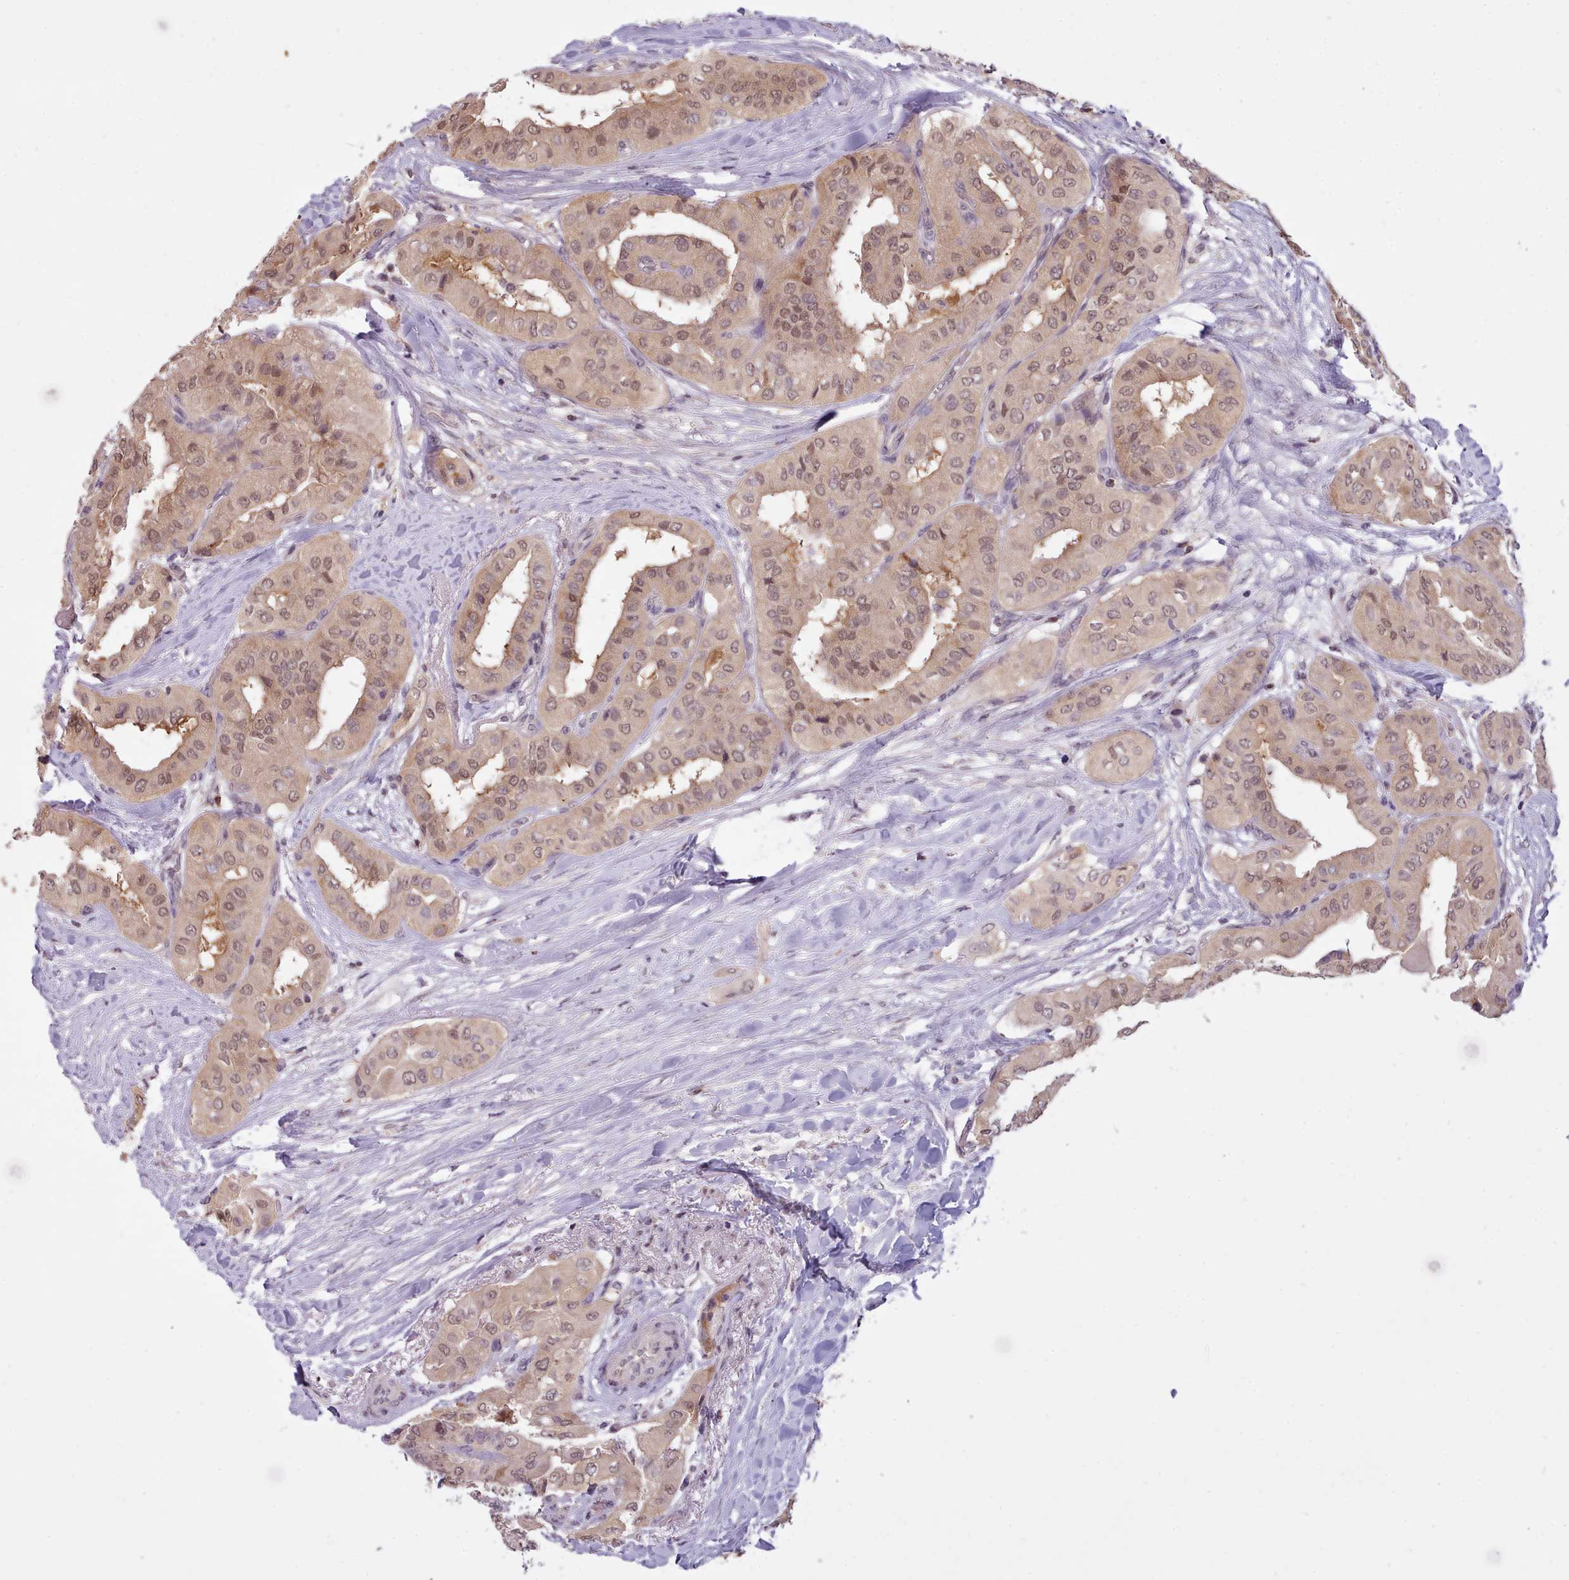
{"staining": {"intensity": "moderate", "quantity": ">75%", "location": "cytoplasmic/membranous,nuclear"}, "tissue": "thyroid cancer", "cell_type": "Tumor cells", "image_type": "cancer", "snomed": [{"axis": "morphology", "description": "Papillary adenocarcinoma, NOS"}, {"axis": "topography", "description": "Thyroid gland"}], "caption": "Brown immunohistochemical staining in human papillary adenocarcinoma (thyroid) exhibits moderate cytoplasmic/membranous and nuclear staining in about >75% of tumor cells.", "gene": "ARL17A", "patient": {"sex": "female", "age": 59}}